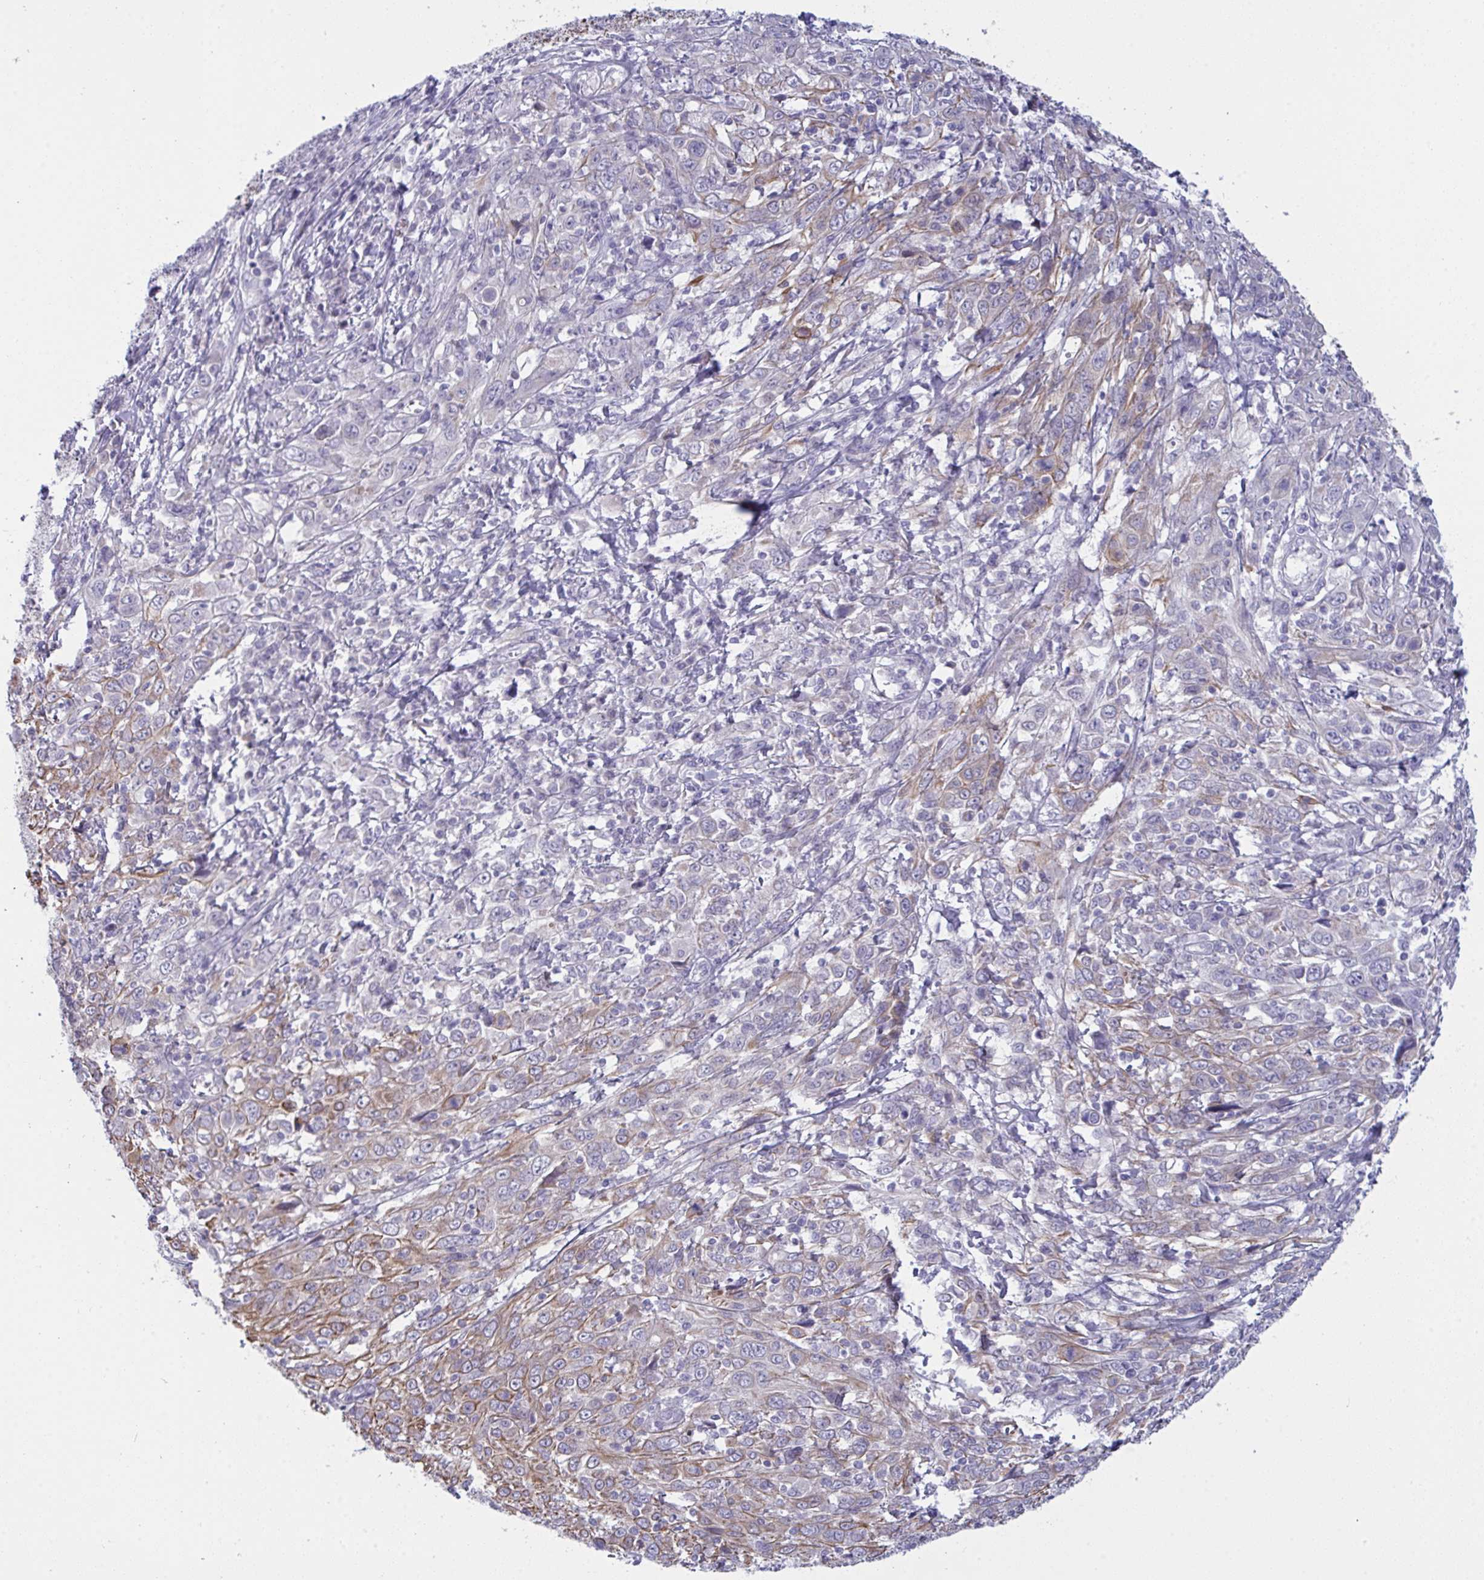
{"staining": {"intensity": "moderate", "quantity": "<25%", "location": "cytoplasmic/membranous"}, "tissue": "cervical cancer", "cell_type": "Tumor cells", "image_type": "cancer", "snomed": [{"axis": "morphology", "description": "Squamous cell carcinoma, NOS"}, {"axis": "topography", "description": "Cervix"}], "caption": "Immunohistochemistry (IHC) staining of cervical squamous cell carcinoma, which demonstrates low levels of moderate cytoplasmic/membranous positivity in approximately <25% of tumor cells indicating moderate cytoplasmic/membranous protein staining. The staining was performed using DAB (3,3'-diaminobenzidine) (brown) for protein detection and nuclei were counterstained in hematoxylin (blue).", "gene": "TENT5D", "patient": {"sex": "female", "age": 46}}